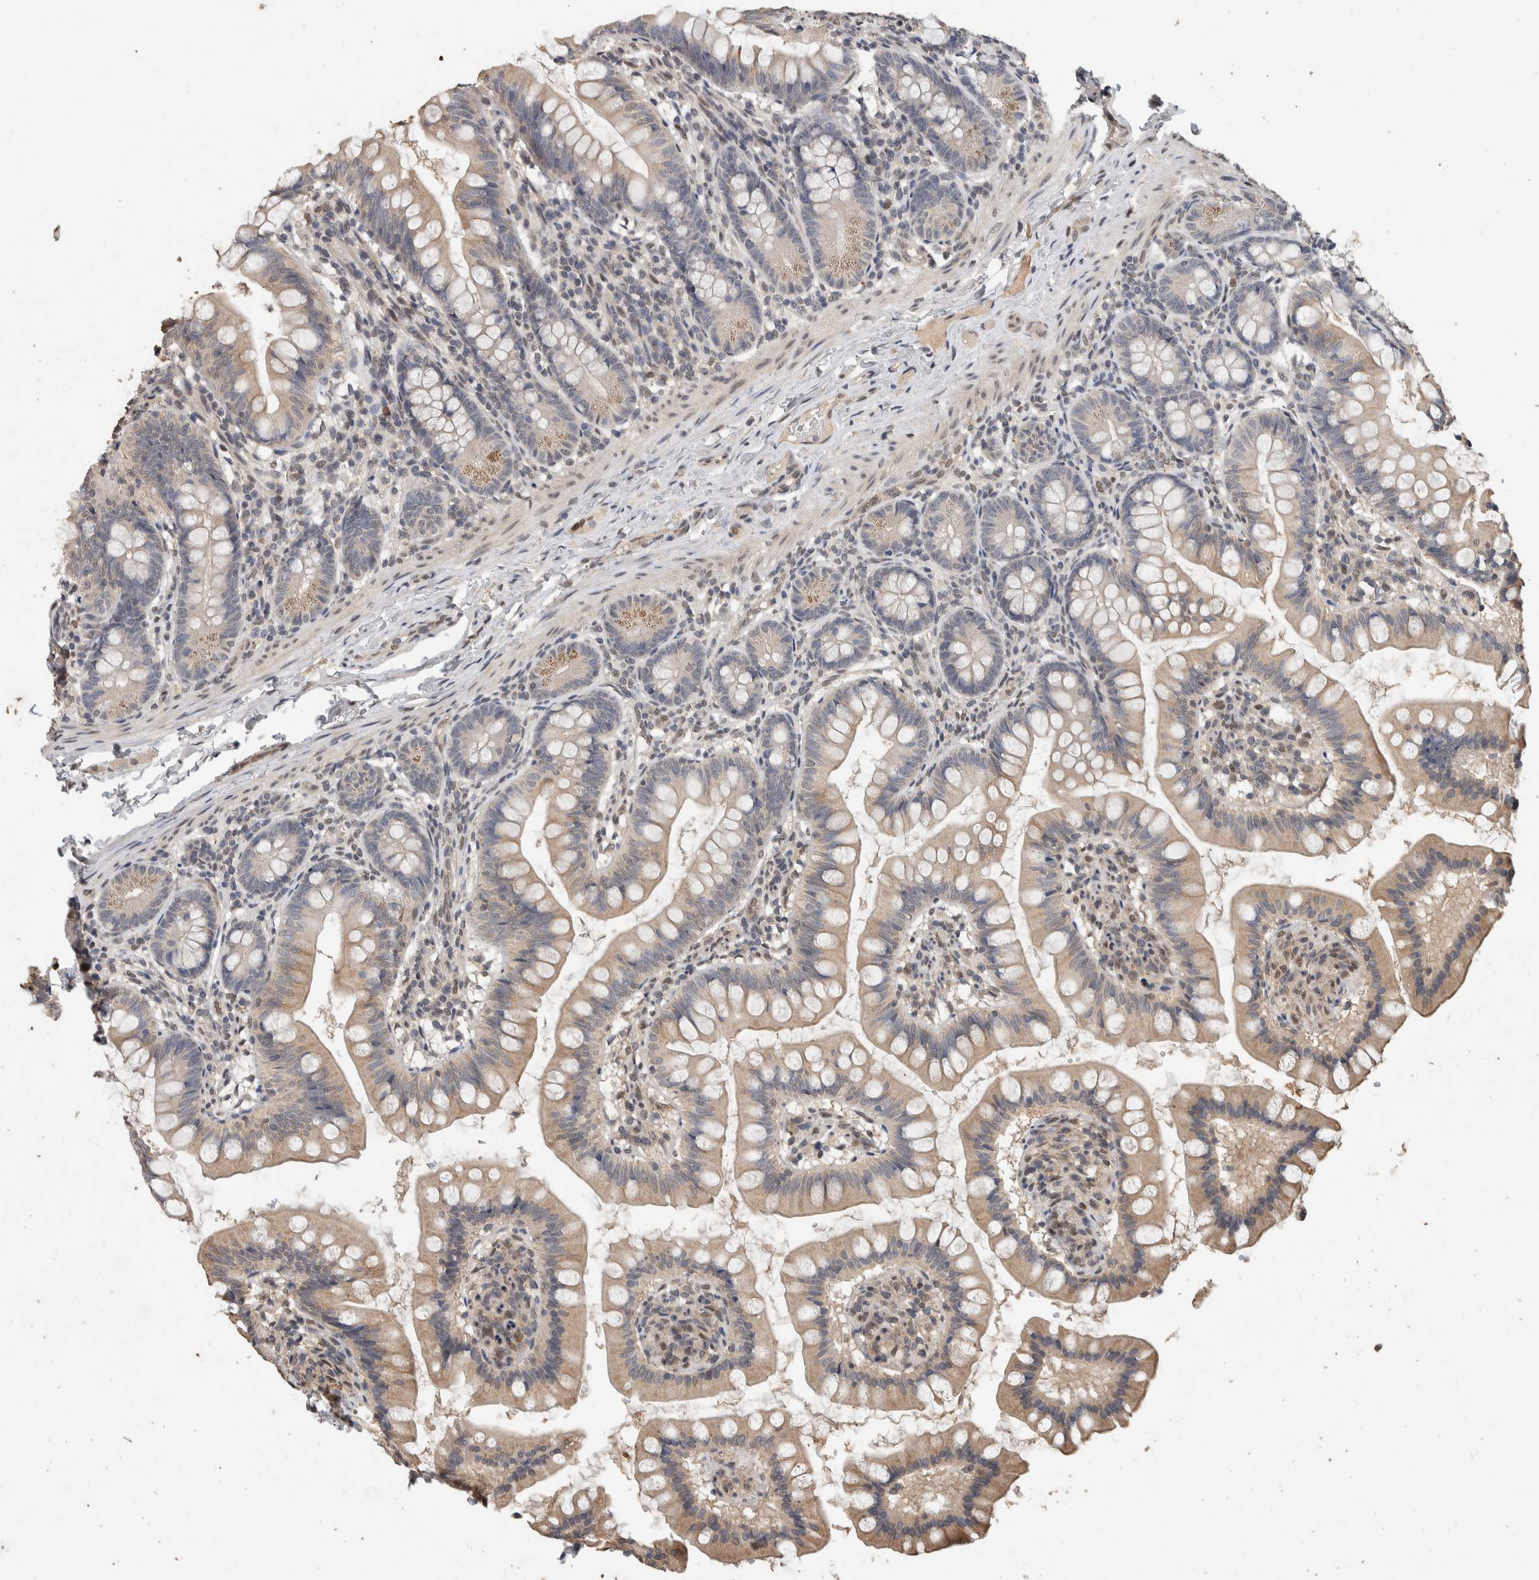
{"staining": {"intensity": "moderate", "quantity": "25%-75%", "location": "cytoplasmic/membranous"}, "tissue": "small intestine", "cell_type": "Glandular cells", "image_type": "normal", "snomed": [{"axis": "morphology", "description": "Normal tissue, NOS"}, {"axis": "topography", "description": "Small intestine"}], "caption": "A brown stain highlights moderate cytoplasmic/membranous staining of a protein in glandular cells of unremarkable small intestine.", "gene": "CYSRT1", "patient": {"sex": "male", "age": 7}}